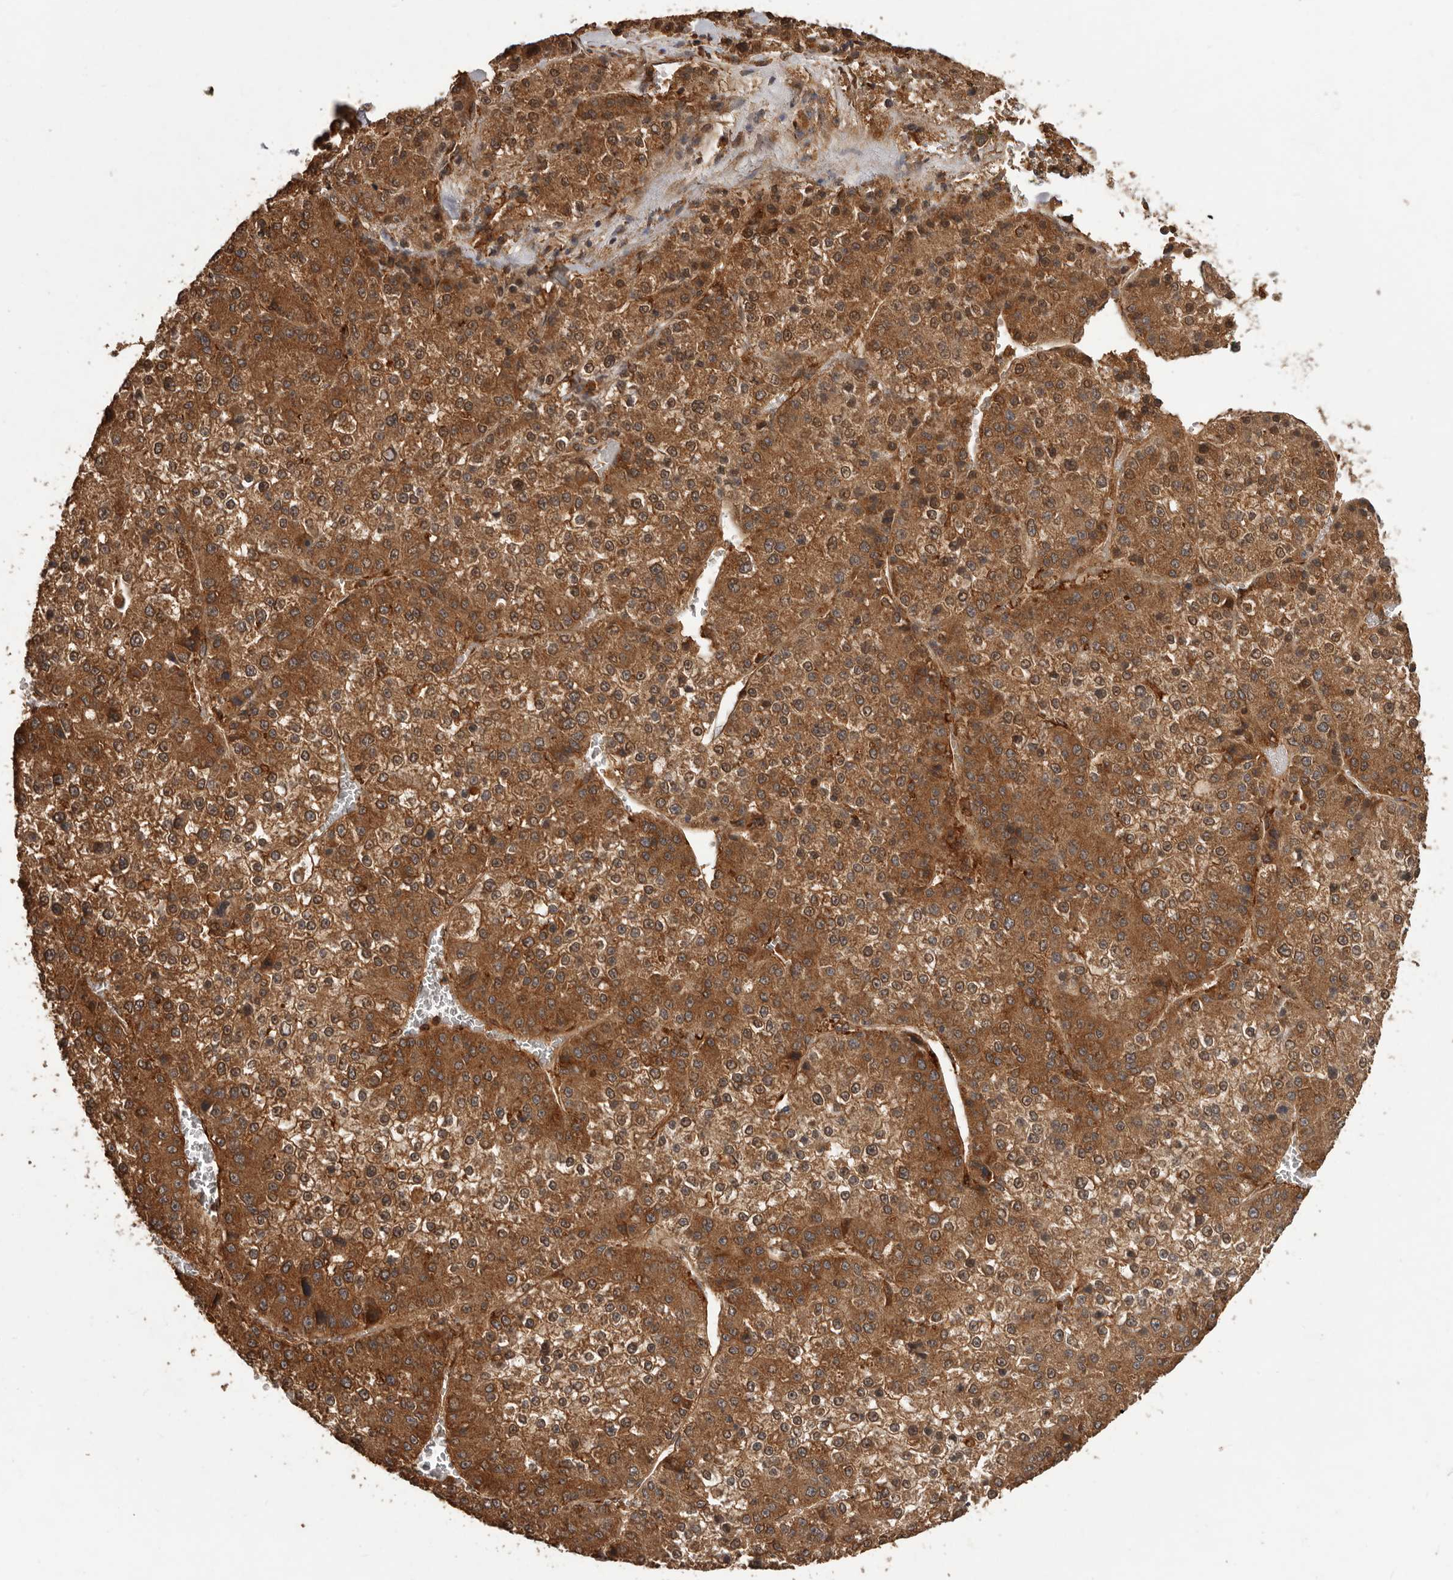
{"staining": {"intensity": "strong", "quantity": ">75%", "location": "cytoplasmic/membranous"}, "tissue": "liver cancer", "cell_type": "Tumor cells", "image_type": "cancer", "snomed": [{"axis": "morphology", "description": "Carcinoma, Hepatocellular, NOS"}, {"axis": "topography", "description": "Liver"}], "caption": "Brown immunohistochemical staining in human liver cancer (hepatocellular carcinoma) exhibits strong cytoplasmic/membranous expression in about >75% of tumor cells. The protein of interest is shown in brown color, while the nuclei are stained blue.", "gene": "SLC22A3", "patient": {"sex": "female", "age": 73}}